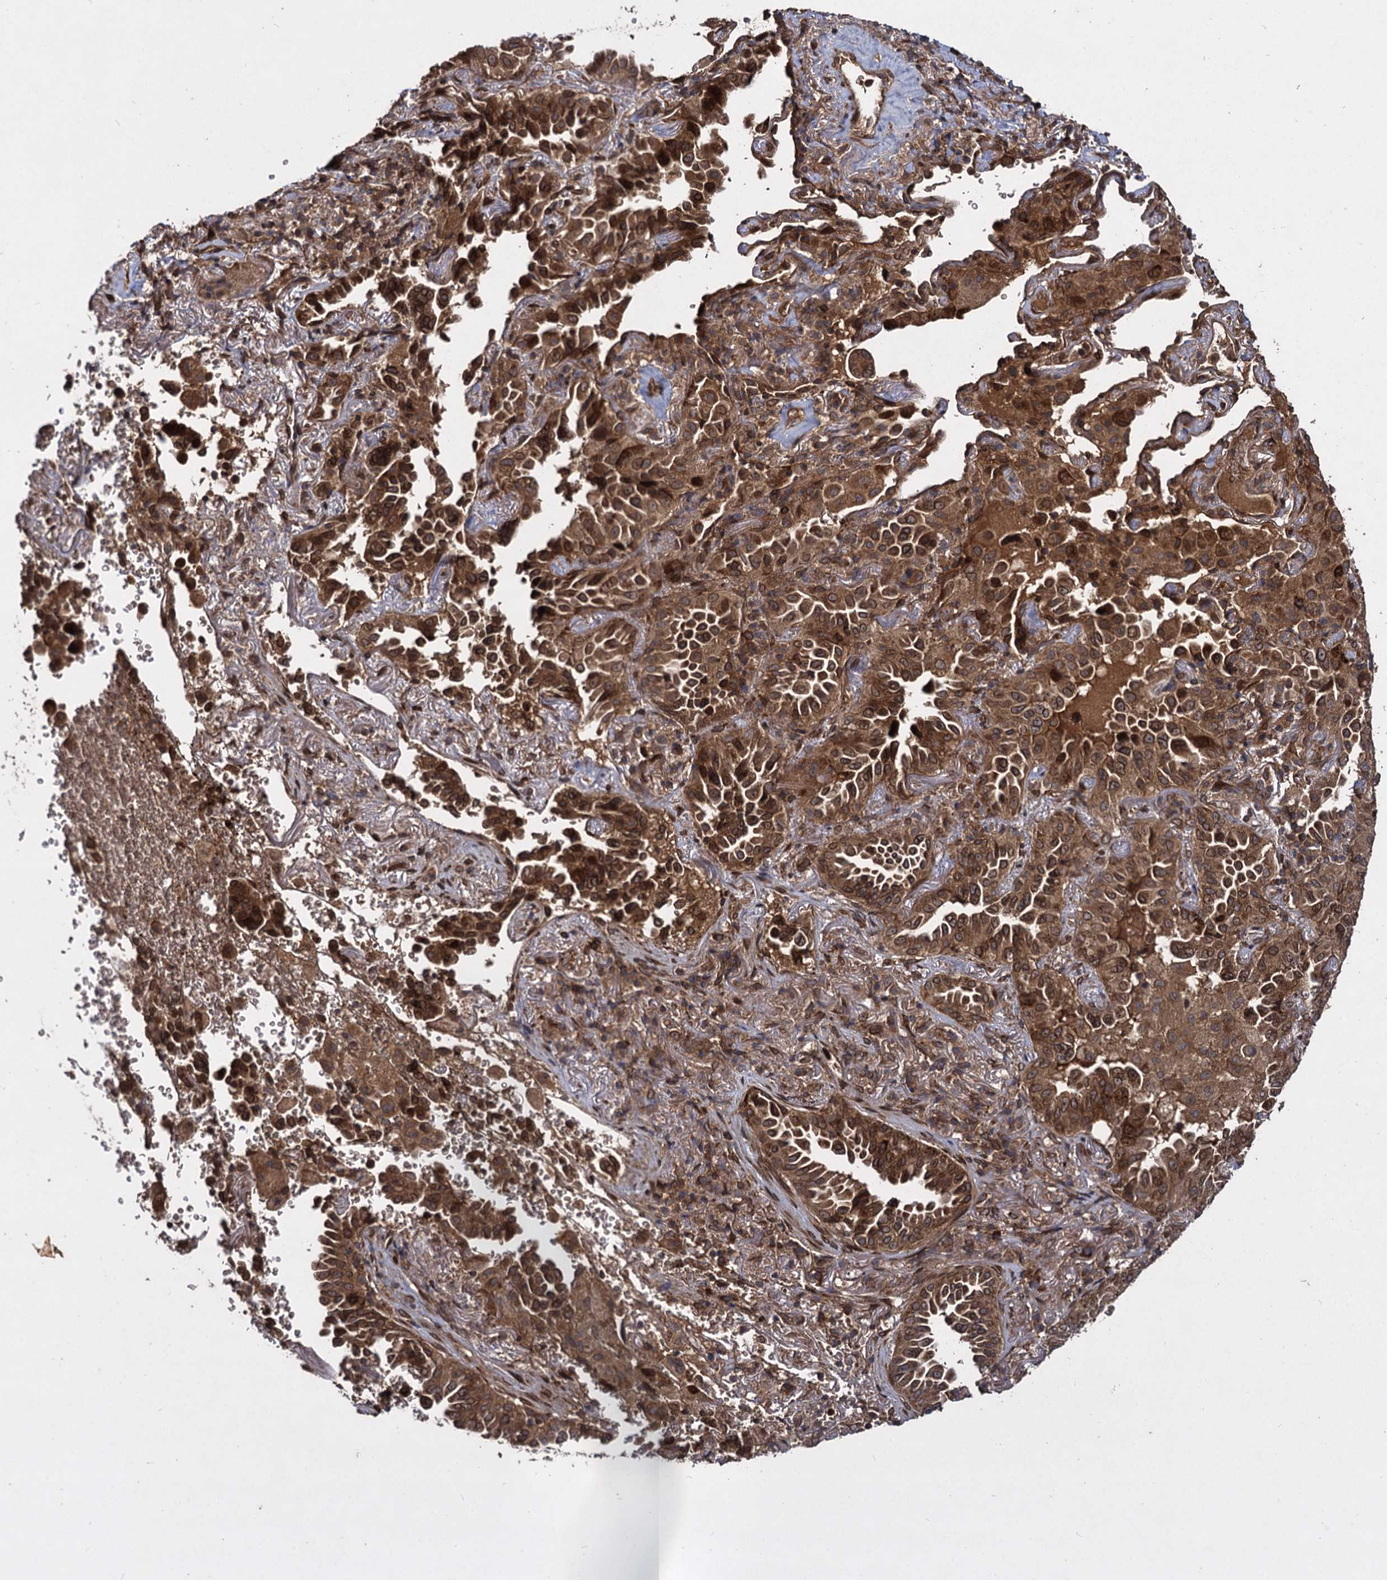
{"staining": {"intensity": "strong", "quantity": ">75%", "location": "cytoplasmic/membranous"}, "tissue": "lung cancer", "cell_type": "Tumor cells", "image_type": "cancer", "snomed": [{"axis": "morphology", "description": "Adenocarcinoma, NOS"}, {"axis": "topography", "description": "Lung"}], "caption": "Lung cancer was stained to show a protein in brown. There is high levels of strong cytoplasmic/membranous positivity in approximately >75% of tumor cells. Using DAB (3,3'-diaminobenzidine) (brown) and hematoxylin (blue) stains, captured at high magnification using brightfield microscopy.", "gene": "DCP1B", "patient": {"sex": "female", "age": 69}}